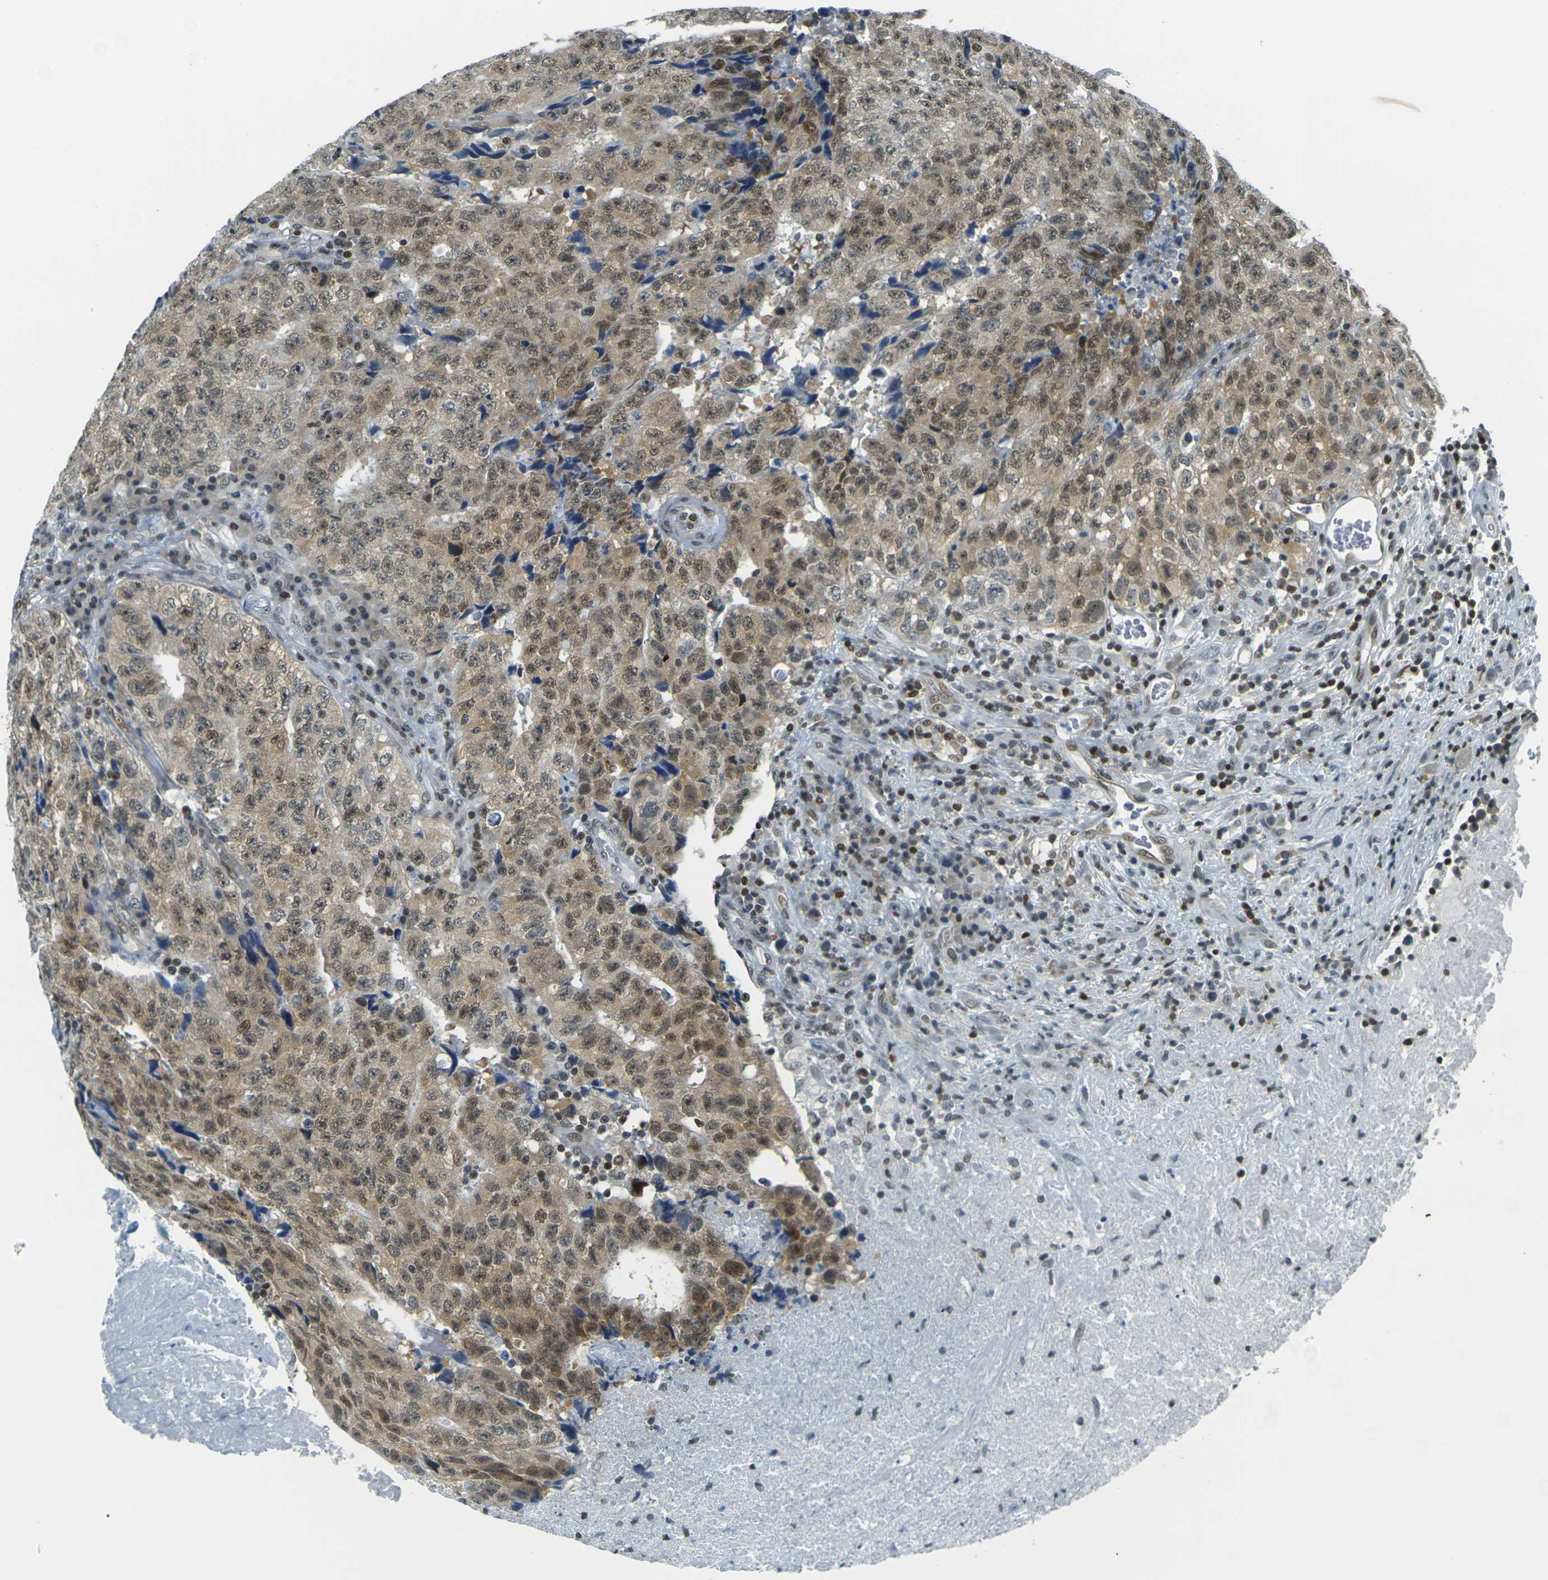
{"staining": {"intensity": "moderate", "quantity": ">75%", "location": "nuclear"}, "tissue": "testis cancer", "cell_type": "Tumor cells", "image_type": "cancer", "snomed": [{"axis": "morphology", "description": "Necrosis, NOS"}, {"axis": "morphology", "description": "Carcinoma, Embryonal, NOS"}, {"axis": "topography", "description": "Testis"}], "caption": "Immunohistochemical staining of human testis cancer exhibits medium levels of moderate nuclear expression in about >75% of tumor cells. (DAB = brown stain, brightfield microscopy at high magnification).", "gene": "NHEJ1", "patient": {"sex": "male", "age": 19}}